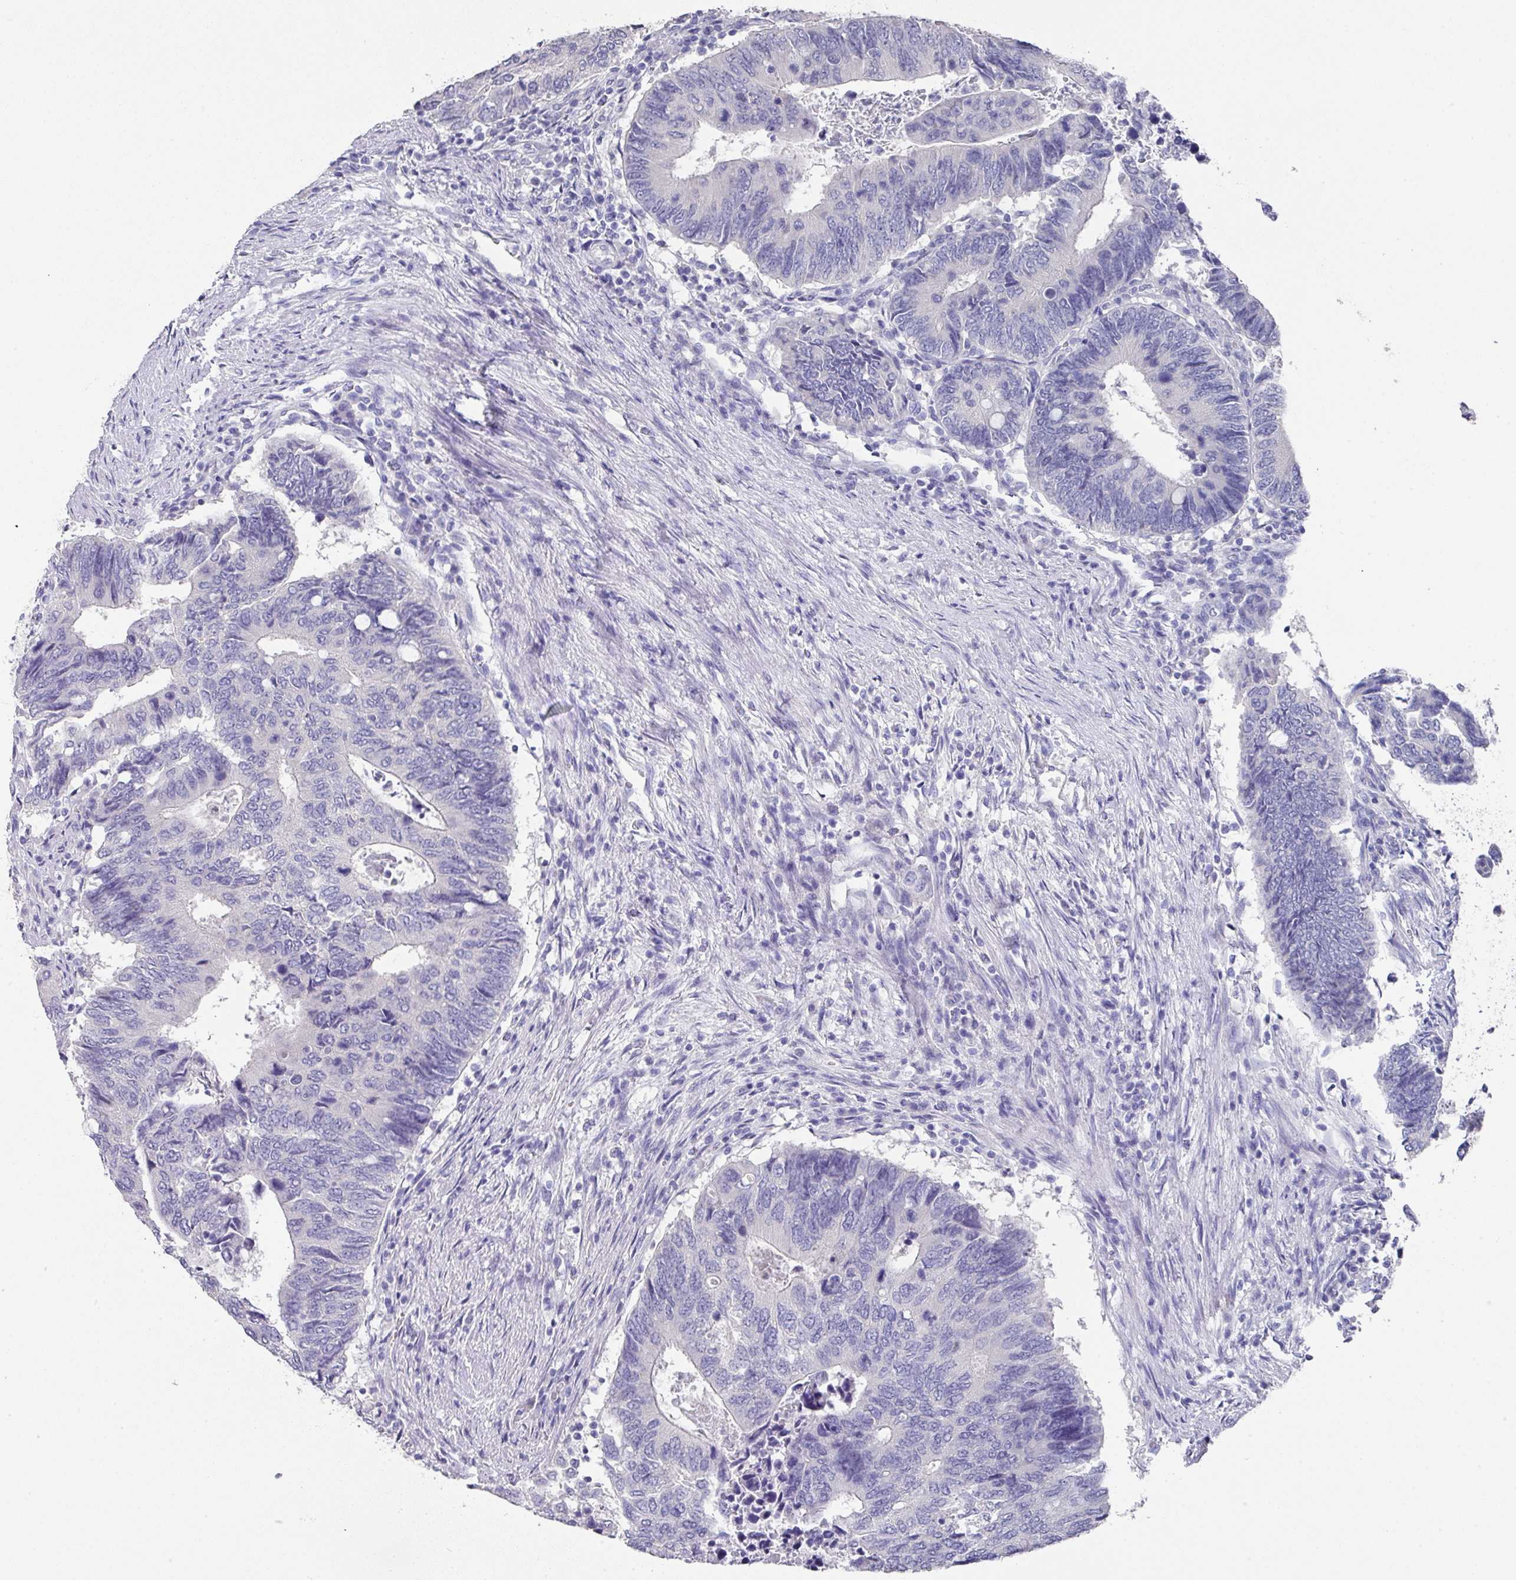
{"staining": {"intensity": "negative", "quantity": "none", "location": "none"}, "tissue": "colorectal cancer", "cell_type": "Tumor cells", "image_type": "cancer", "snomed": [{"axis": "morphology", "description": "Adenocarcinoma, NOS"}, {"axis": "topography", "description": "Colon"}], "caption": "The histopathology image exhibits no significant positivity in tumor cells of colorectal cancer (adenocarcinoma).", "gene": "DAZL", "patient": {"sex": "male", "age": 87}}